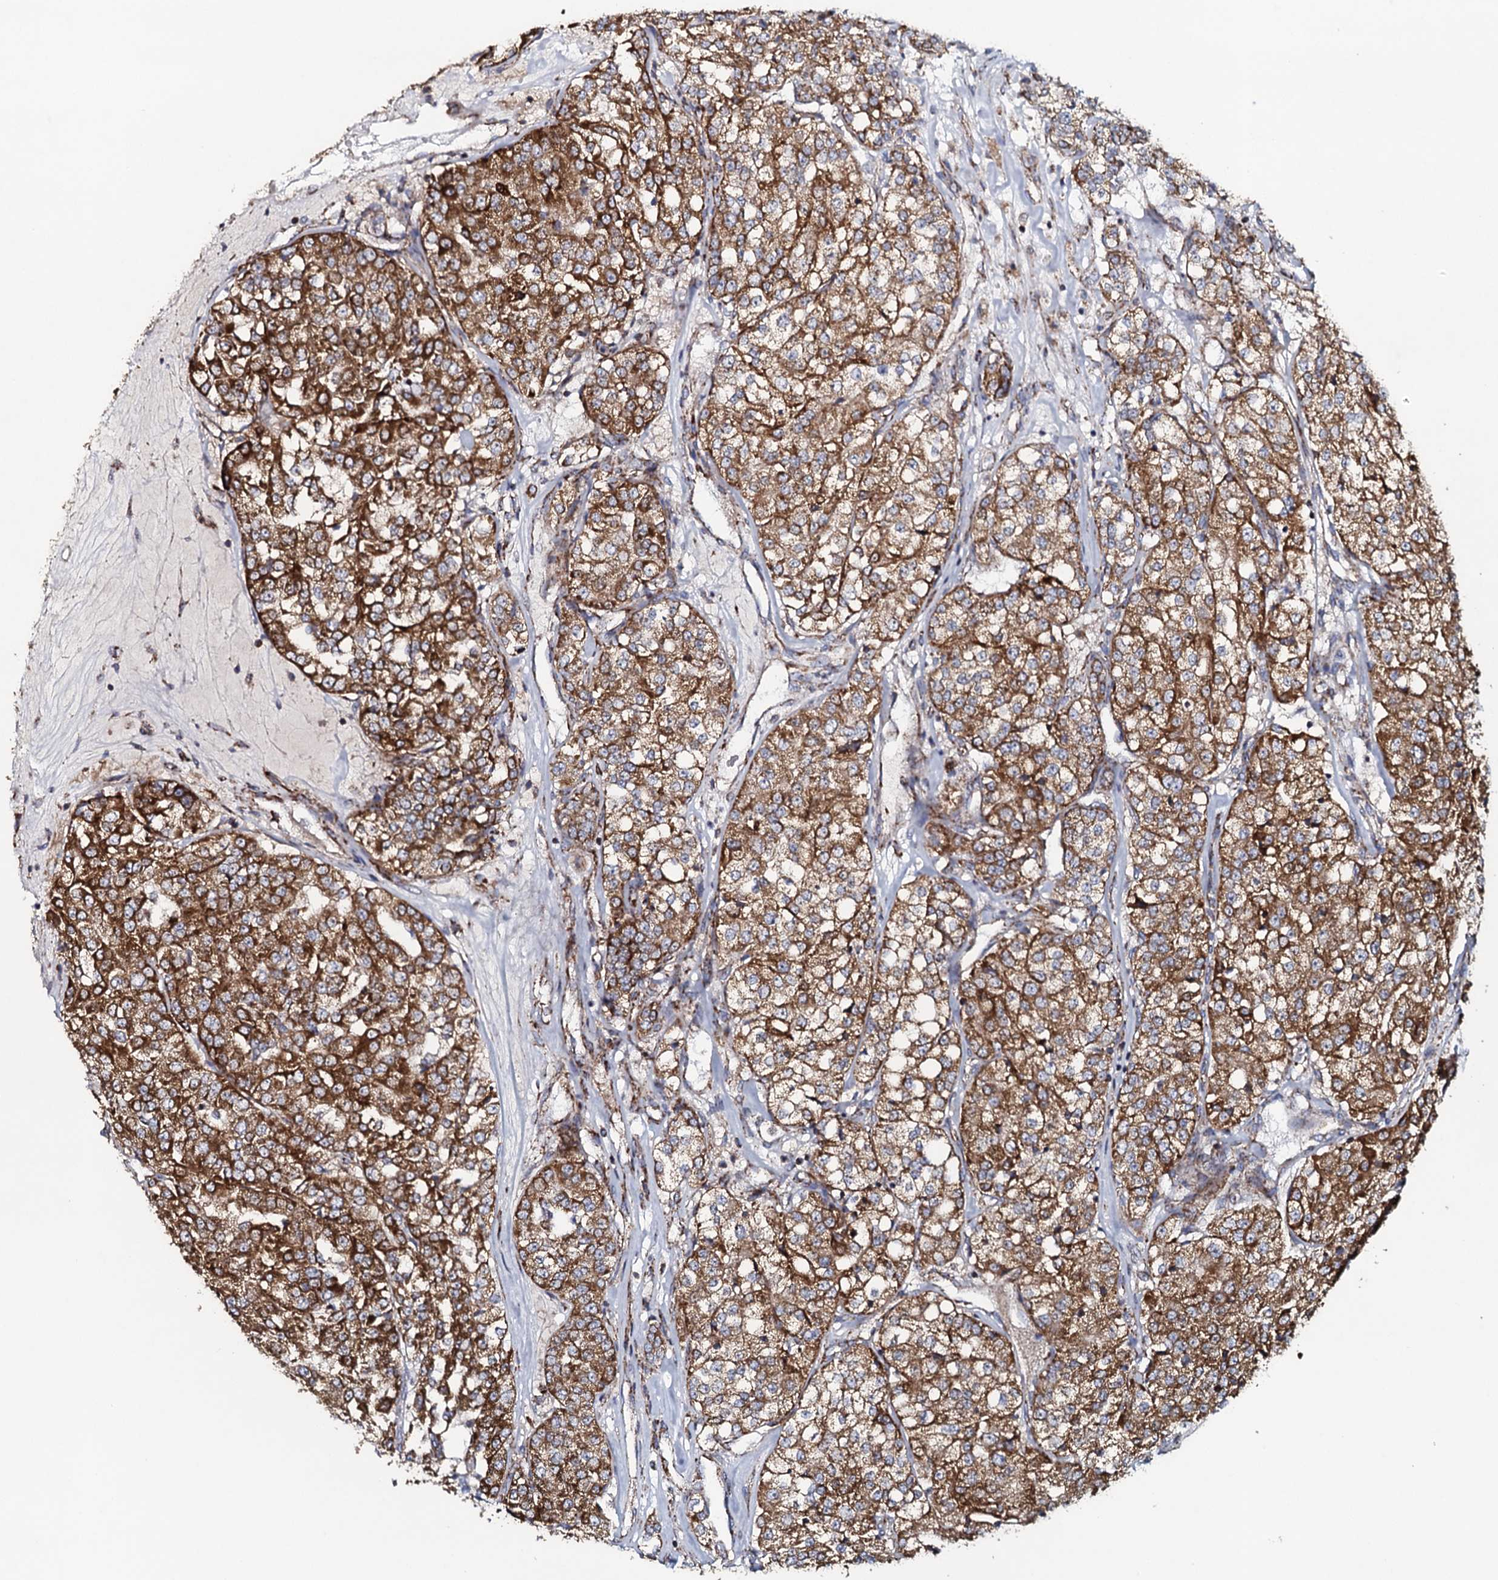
{"staining": {"intensity": "strong", "quantity": ">75%", "location": "cytoplasmic/membranous"}, "tissue": "renal cancer", "cell_type": "Tumor cells", "image_type": "cancer", "snomed": [{"axis": "morphology", "description": "Adenocarcinoma, NOS"}, {"axis": "topography", "description": "Kidney"}], "caption": "Protein staining by immunohistochemistry reveals strong cytoplasmic/membranous positivity in about >75% of tumor cells in adenocarcinoma (renal).", "gene": "EVC2", "patient": {"sex": "female", "age": 63}}